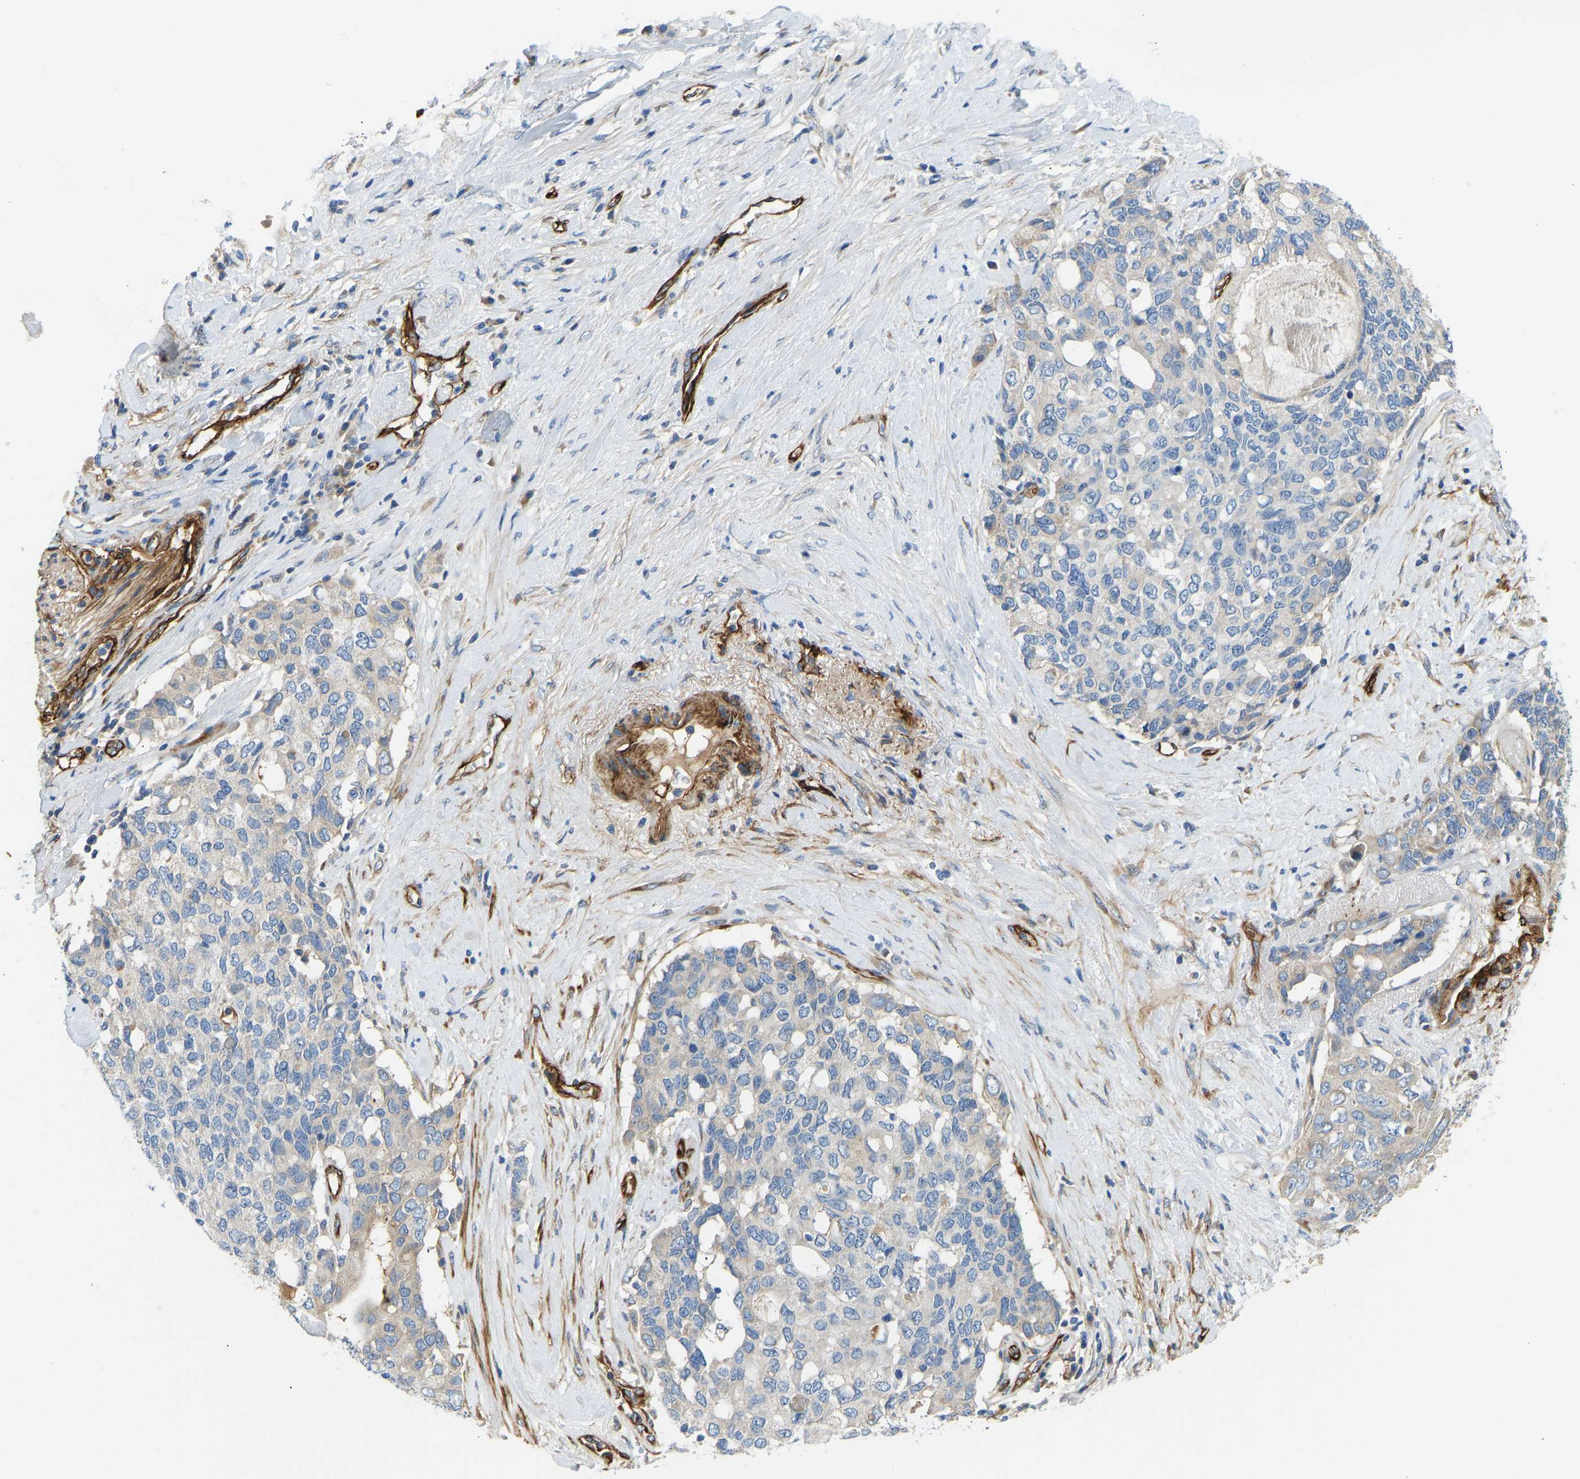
{"staining": {"intensity": "weak", "quantity": "<25%", "location": "cytoplasmic/membranous"}, "tissue": "pancreatic cancer", "cell_type": "Tumor cells", "image_type": "cancer", "snomed": [{"axis": "morphology", "description": "Adenocarcinoma, NOS"}, {"axis": "topography", "description": "Pancreas"}], "caption": "This is an IHC photomicrograph of pancreatic cancer. There is no expression in tumor cells.", "gene": "COL15A1", "patient": {"sex": "female", "age": 56}}